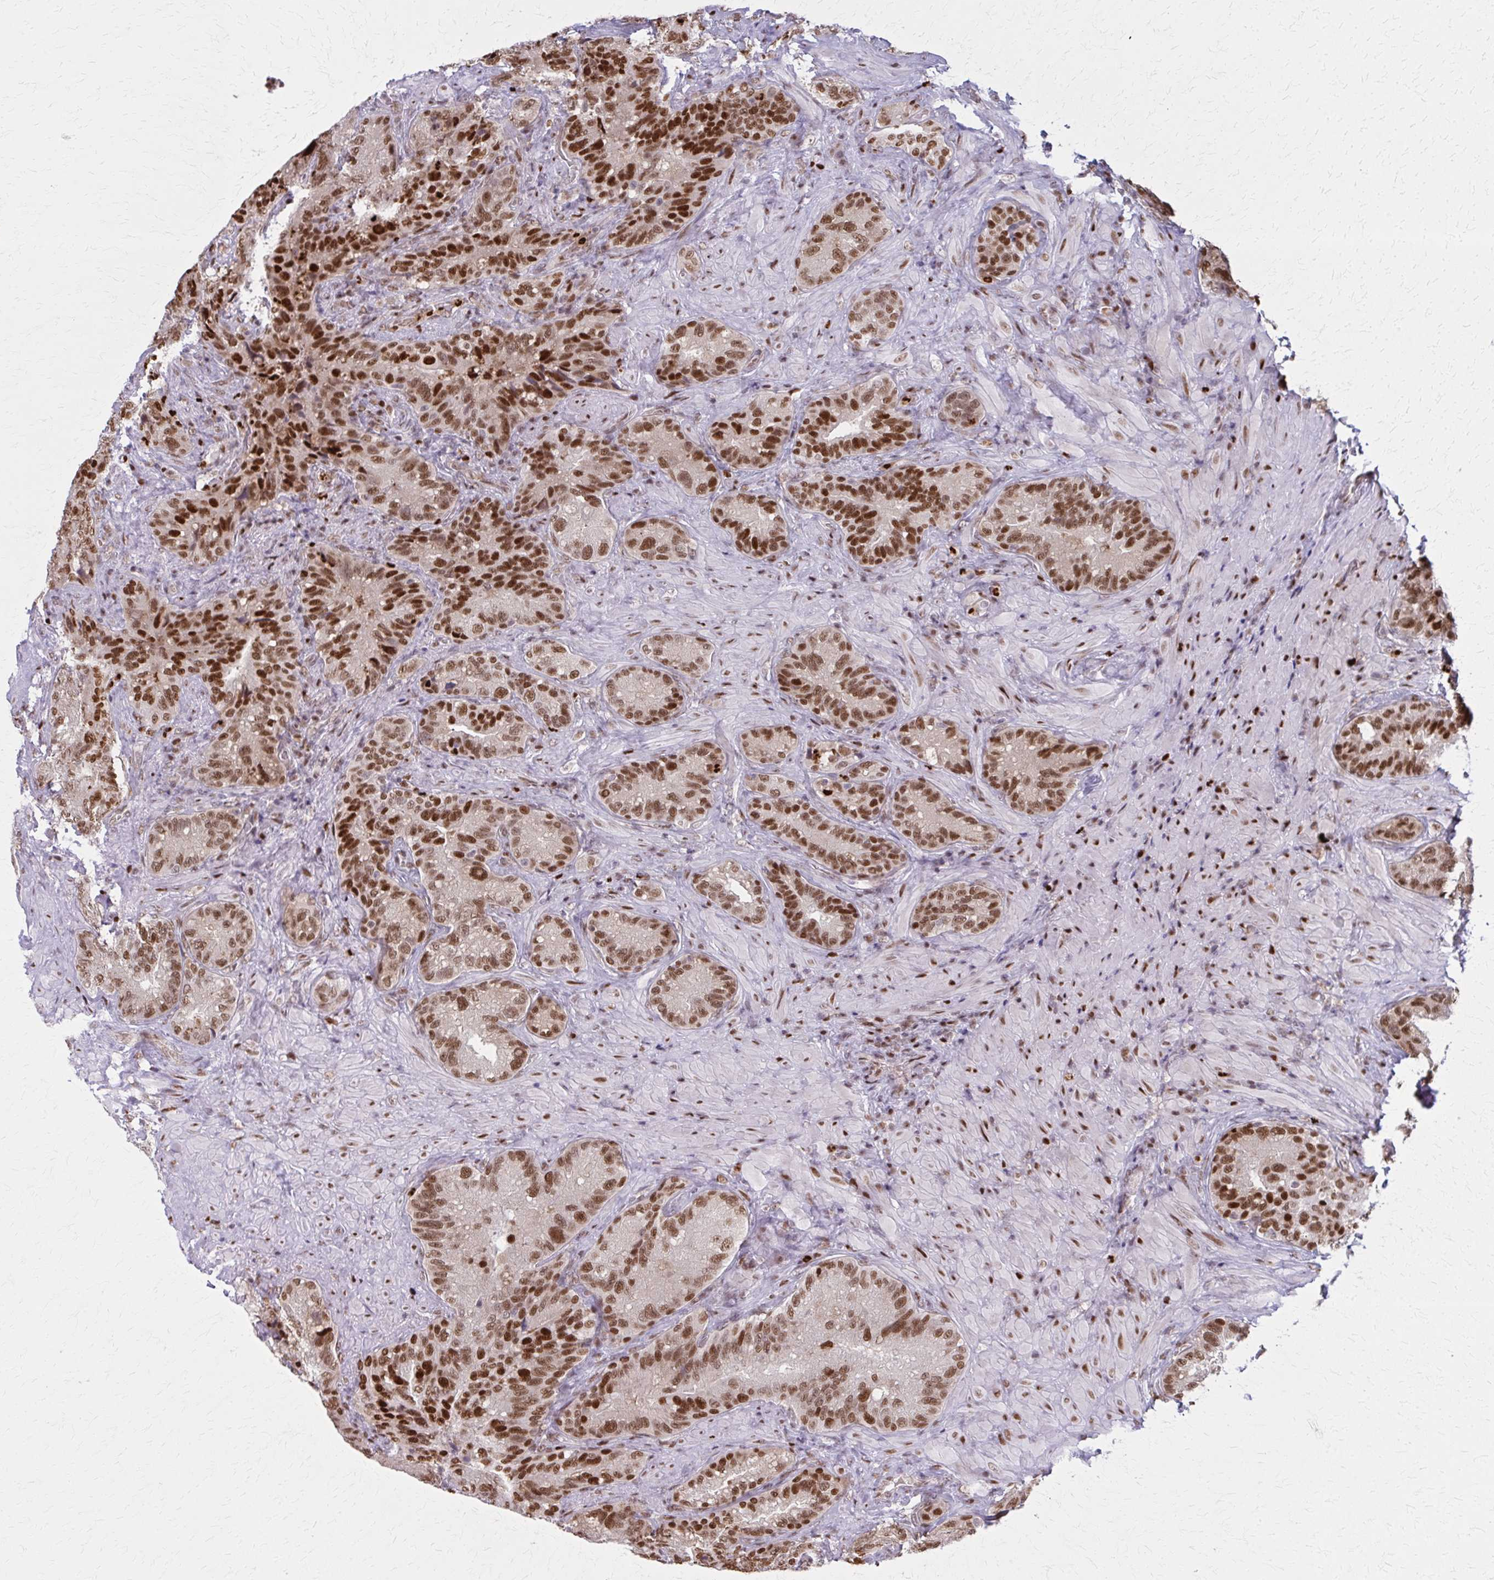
{"staining": {"intensity": "strong", "quantity": ">75%", "location": "nuclear"}, "tissue": "seminal vesicle", "cell_type": "Glandular cells", "image_type": "normal", "snomed": [{"axis": "morphology", "description": "Normal tissue, NOS"}, {"axis": "topography", "description": "Seminal veicle"}], "caption": "Immunohistochemistry (DAB) staining of unremarkable human seminal vesicle shows strong nuclear protein staining in about >75% of glandular cells.", "gene": "ZNF559", "patient": {"sex": "male", "age": 68}}